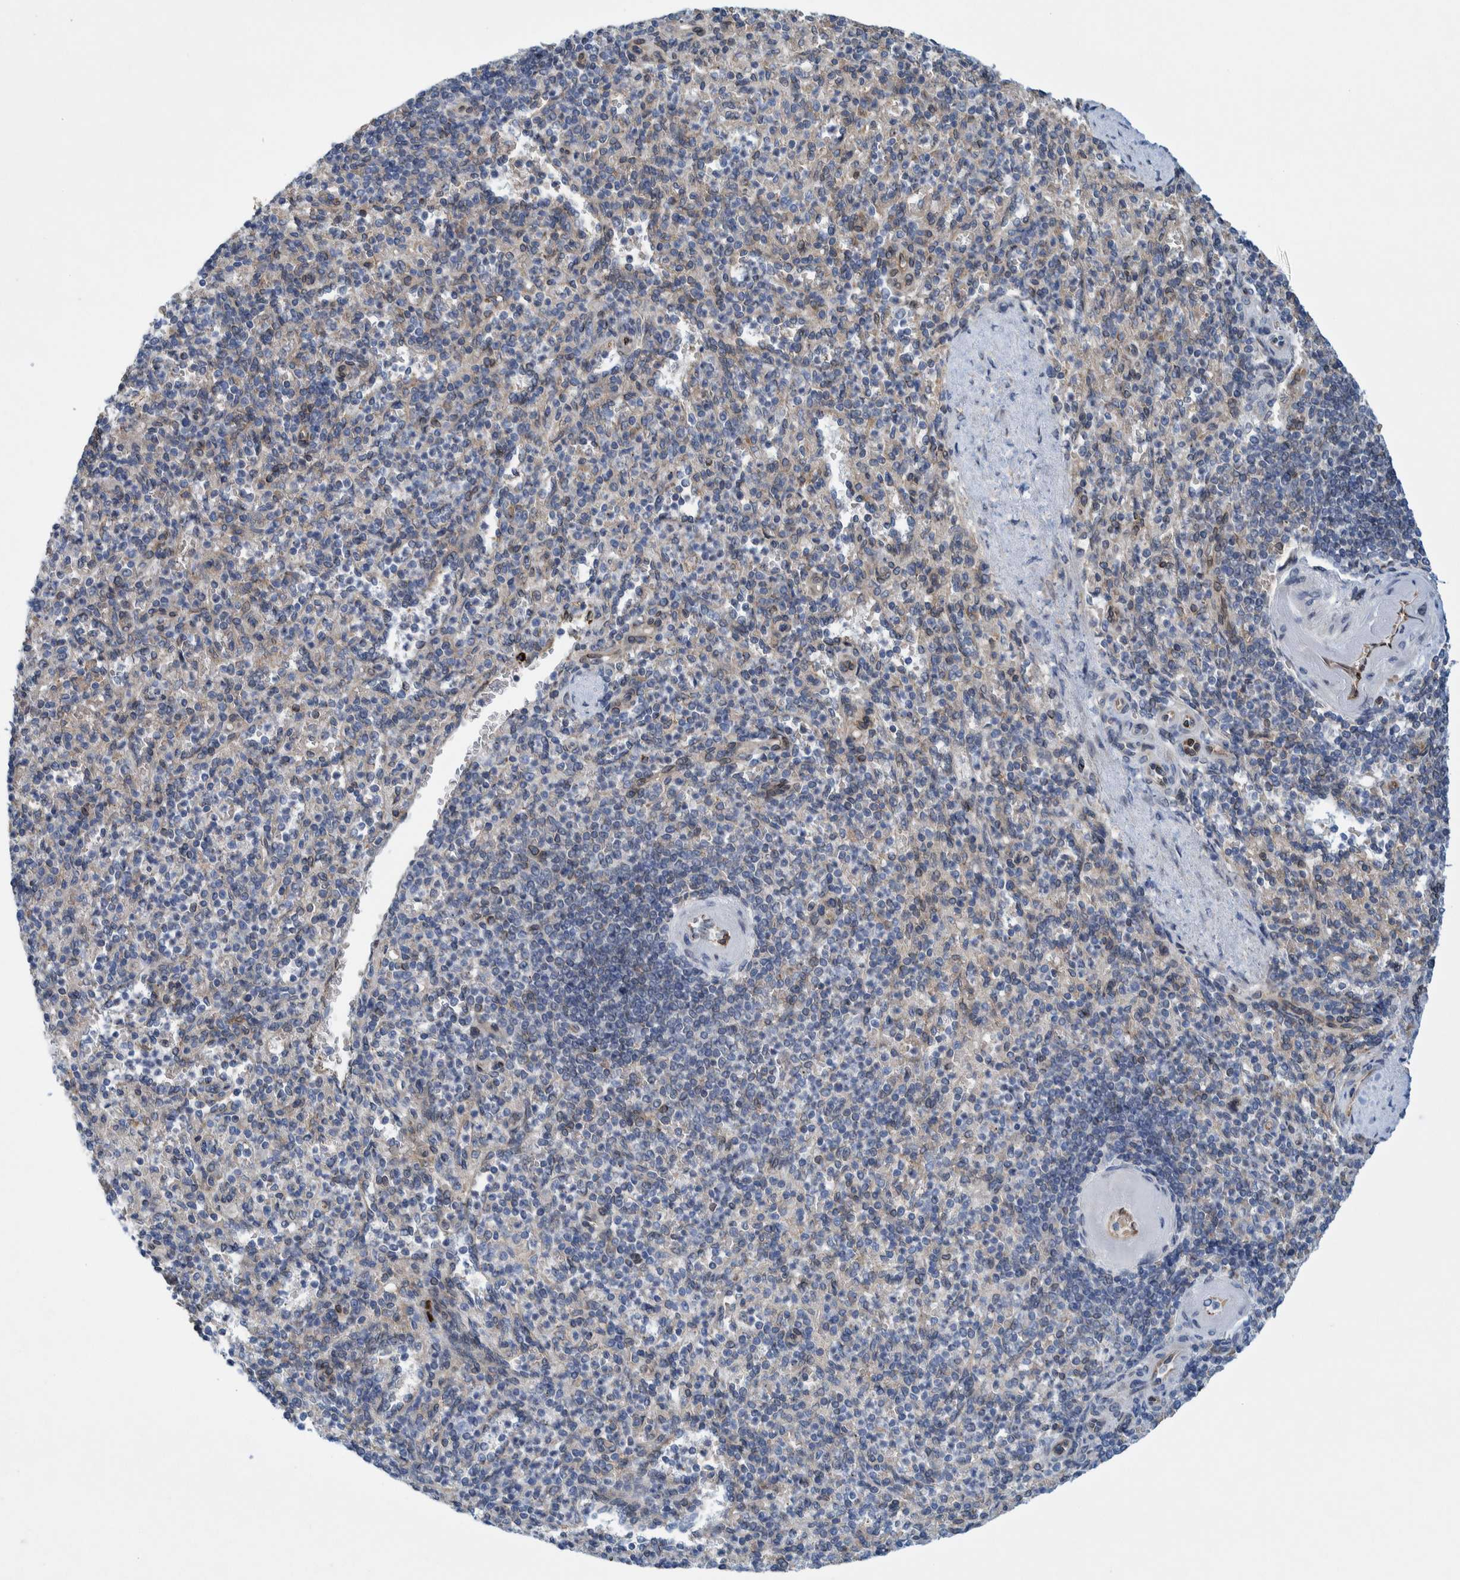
{"staining": {"intensity": "weak", "quantity": "<25%", "location": "cytoplasmic/membranous"}, "tissue": "spleen", "cell_type": "Cells in red pulp", "image_type": "normal", "snomed": [{"axis": "morphology", "description": "Normal tissue, NOS"}, {"axis": "topography", "description": "Spleen"}], "caption": "The image reveals no staining of cells in red pulp in normal spleen.", "gene": "THEM6", "patient": {"sex": "female", "age": 74}}